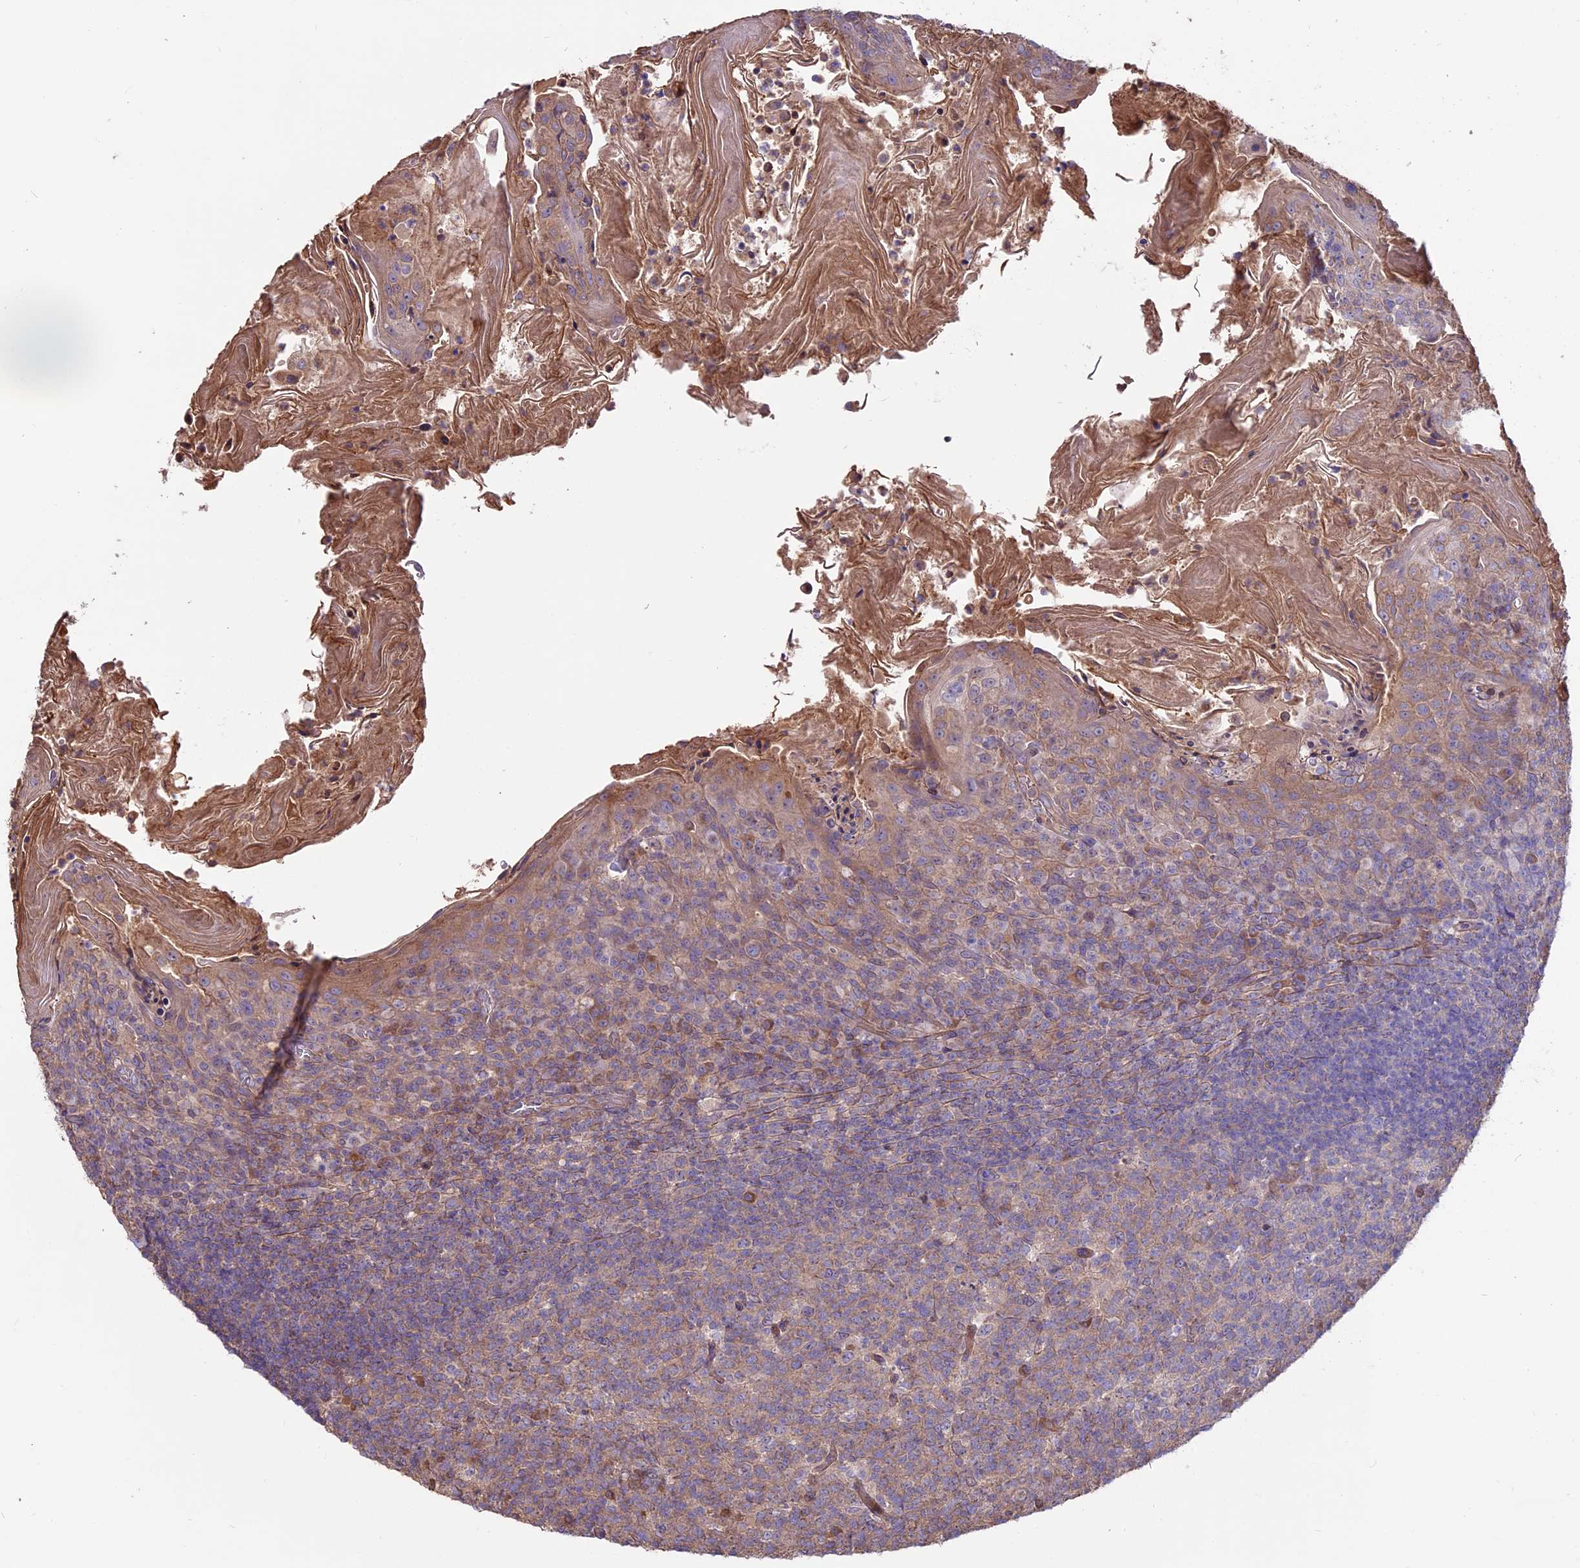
{"staining": {"intensity": "weak", "quantity": "25%-75%", "location": "cytoplasmic/membranous"}, "tissue": "tonsil", "cell_type": "Germinal center cells", "image_type": "normal", "snomed": [{"axis": "morphology", "description": "Normal tissue, NOS"}, {"axis": "topography", "description": "Tonsil"}], "caption": "This photomicrograph demonstrates normal tonsil stained with immunohistochemistry to label a protein in brown. The cytoplasmic/membranous of germinal center cells show weak positivity for the protein. Nuclei are counter-stained blue.", "gene": "ANO3", "patient": {"sex": "female", "age": 10}}